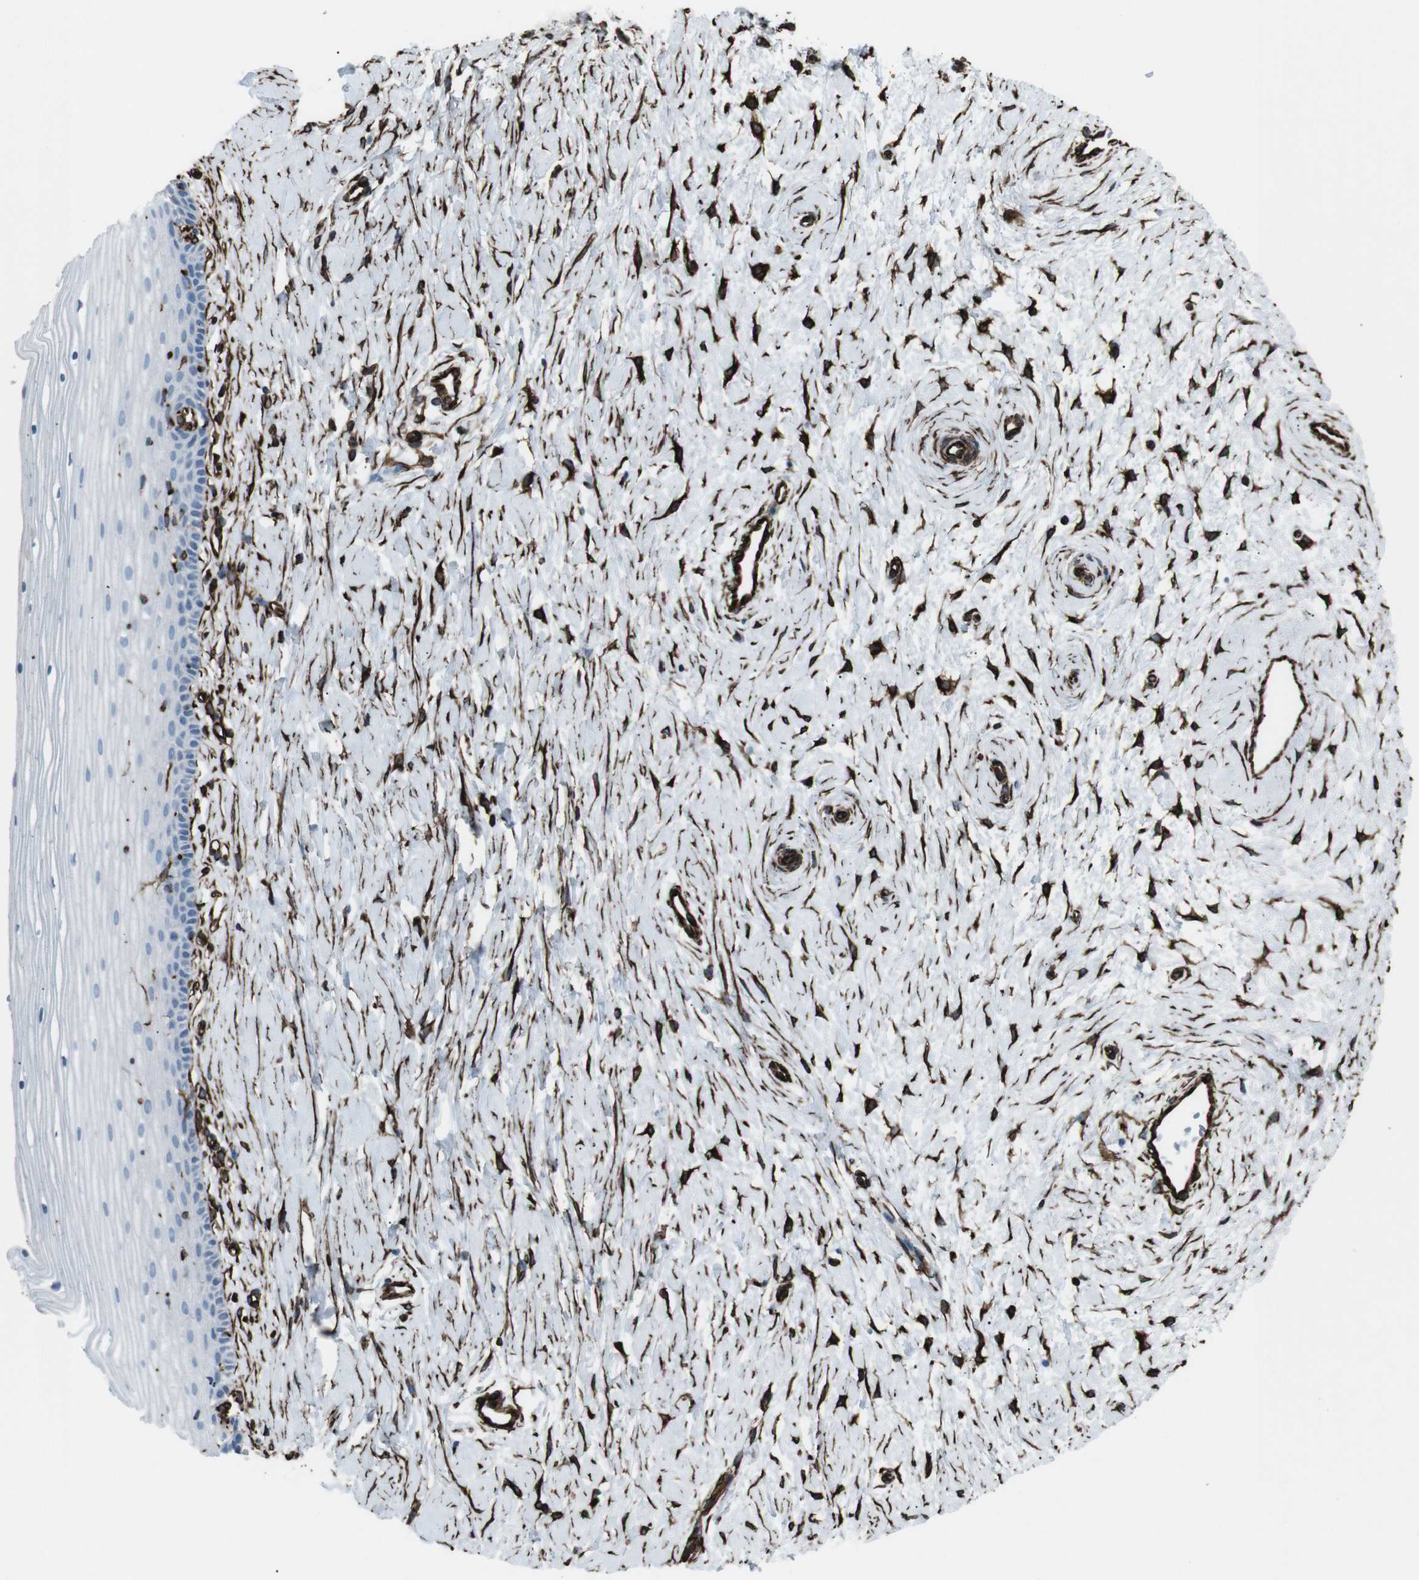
{"staining": {"intensity": "moderate", "quantity": "25%-75%", "location": "cytoplasmic/membranous"}, "tissue": "cervix", "cell_type": "Glandular cells", "image_type": "normal", "snomed": [{"axis": "morphology", "description": "Normal tissue, NOS"}, {"axis": "topography", "description": "Cervix"}], "caption": "Glandular cells display medium levels of moderate cytoplasmic/membranous positivity in about 25%-75% of cells in normal human cervix.", "gene": "ZDHHC6", "patient": {"sex": "female", "age": 39}}